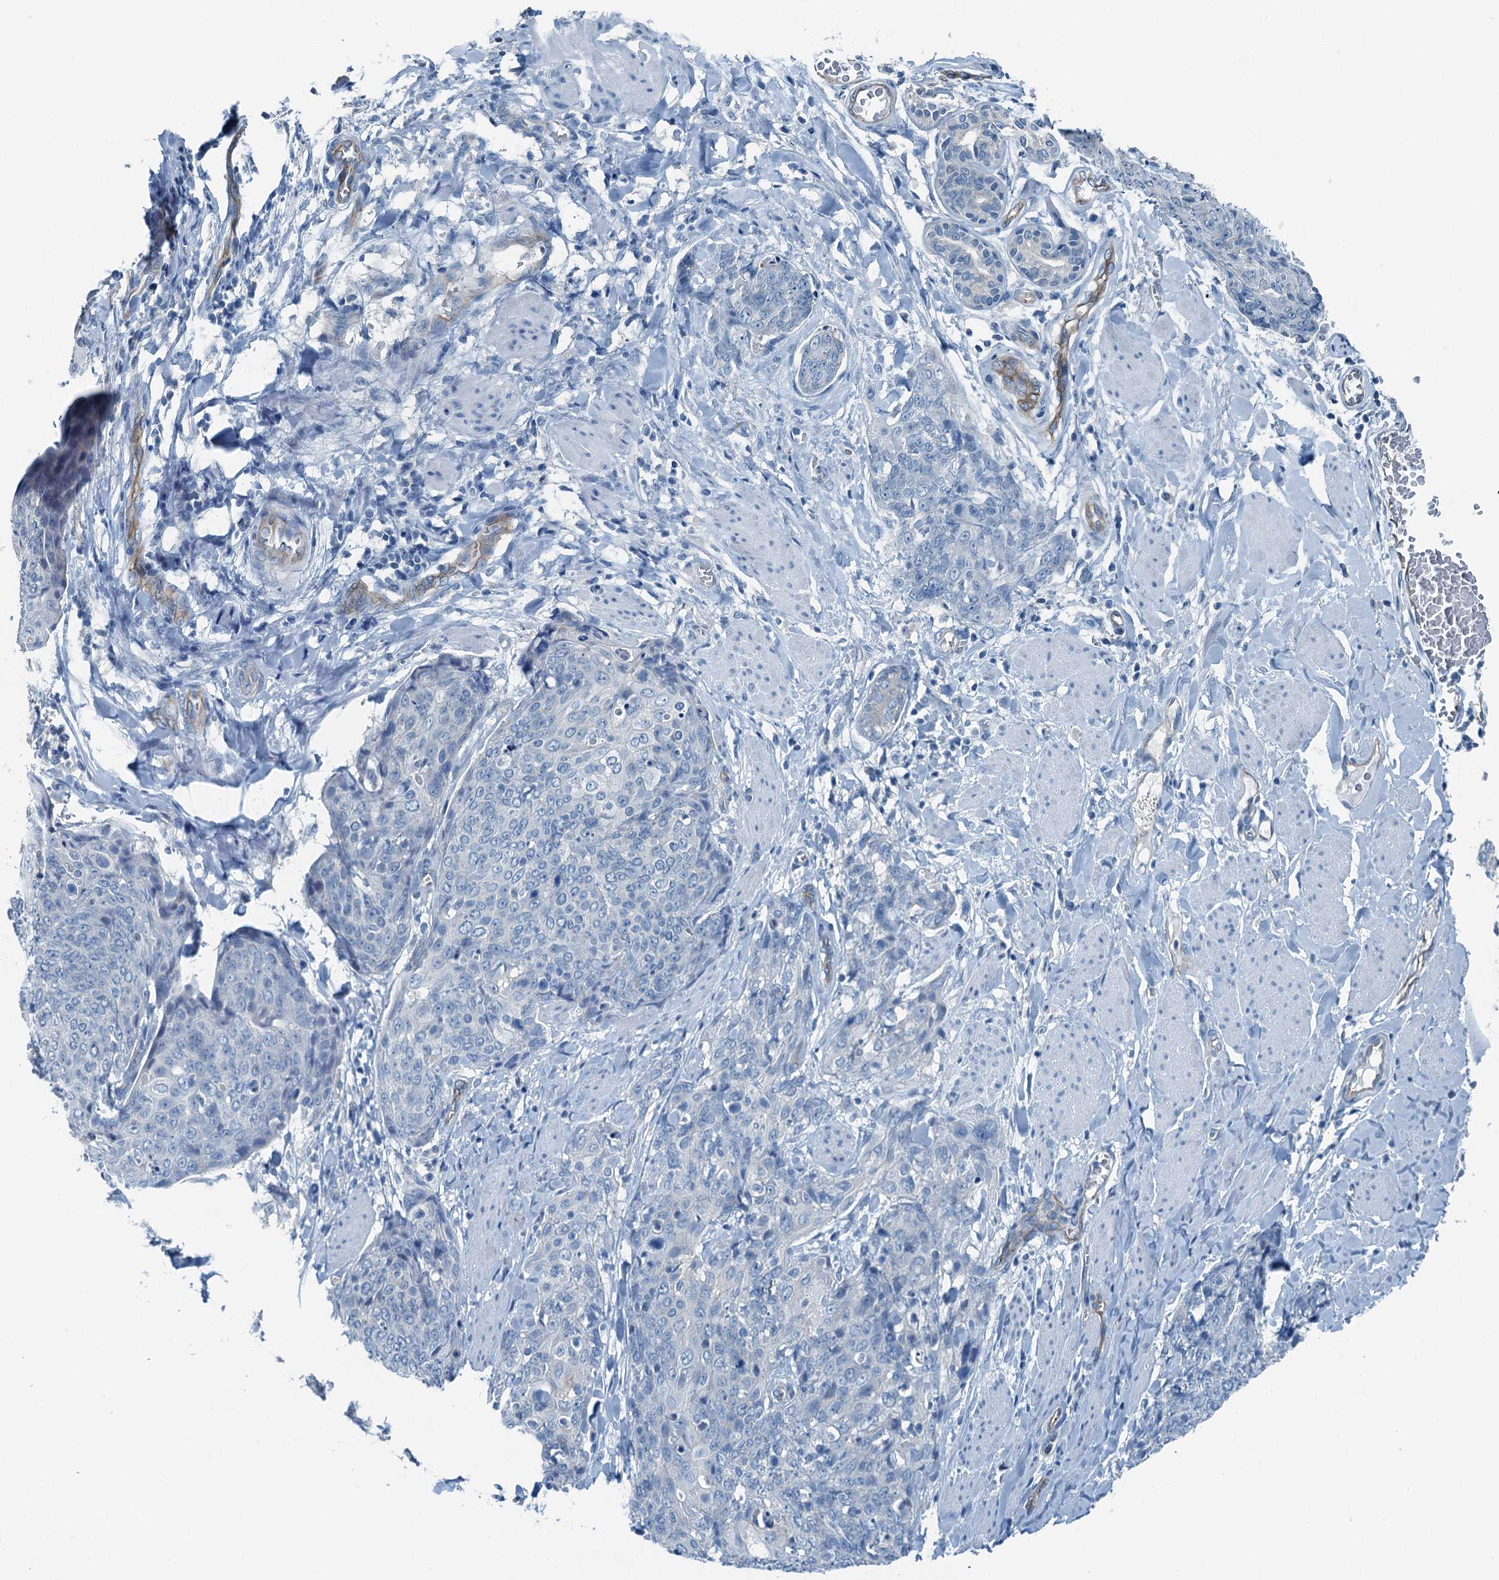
{"staining": {"intensity": "negative", "quantity": "none", "location": "none"}, "tissue": "skin cancer", "cell_type": "Tumor cells", "image_type": "cancer", "snomed": [{"axis": "morphology", "description": "Squamous cell carcinoma, NOS"}, {"axis": "topography", "description": "Skin"}, {"axis": "topography", "description": "Vulva"}], "caption": "IHC image of neoplastic tissue: skin cancer stained with DAB (3,3'-diaminobenzidine) demonstrates no significant protein expression in tumor cells.", "gene": "GFOD2", "patient": {"sex": "female", "age": 85}}